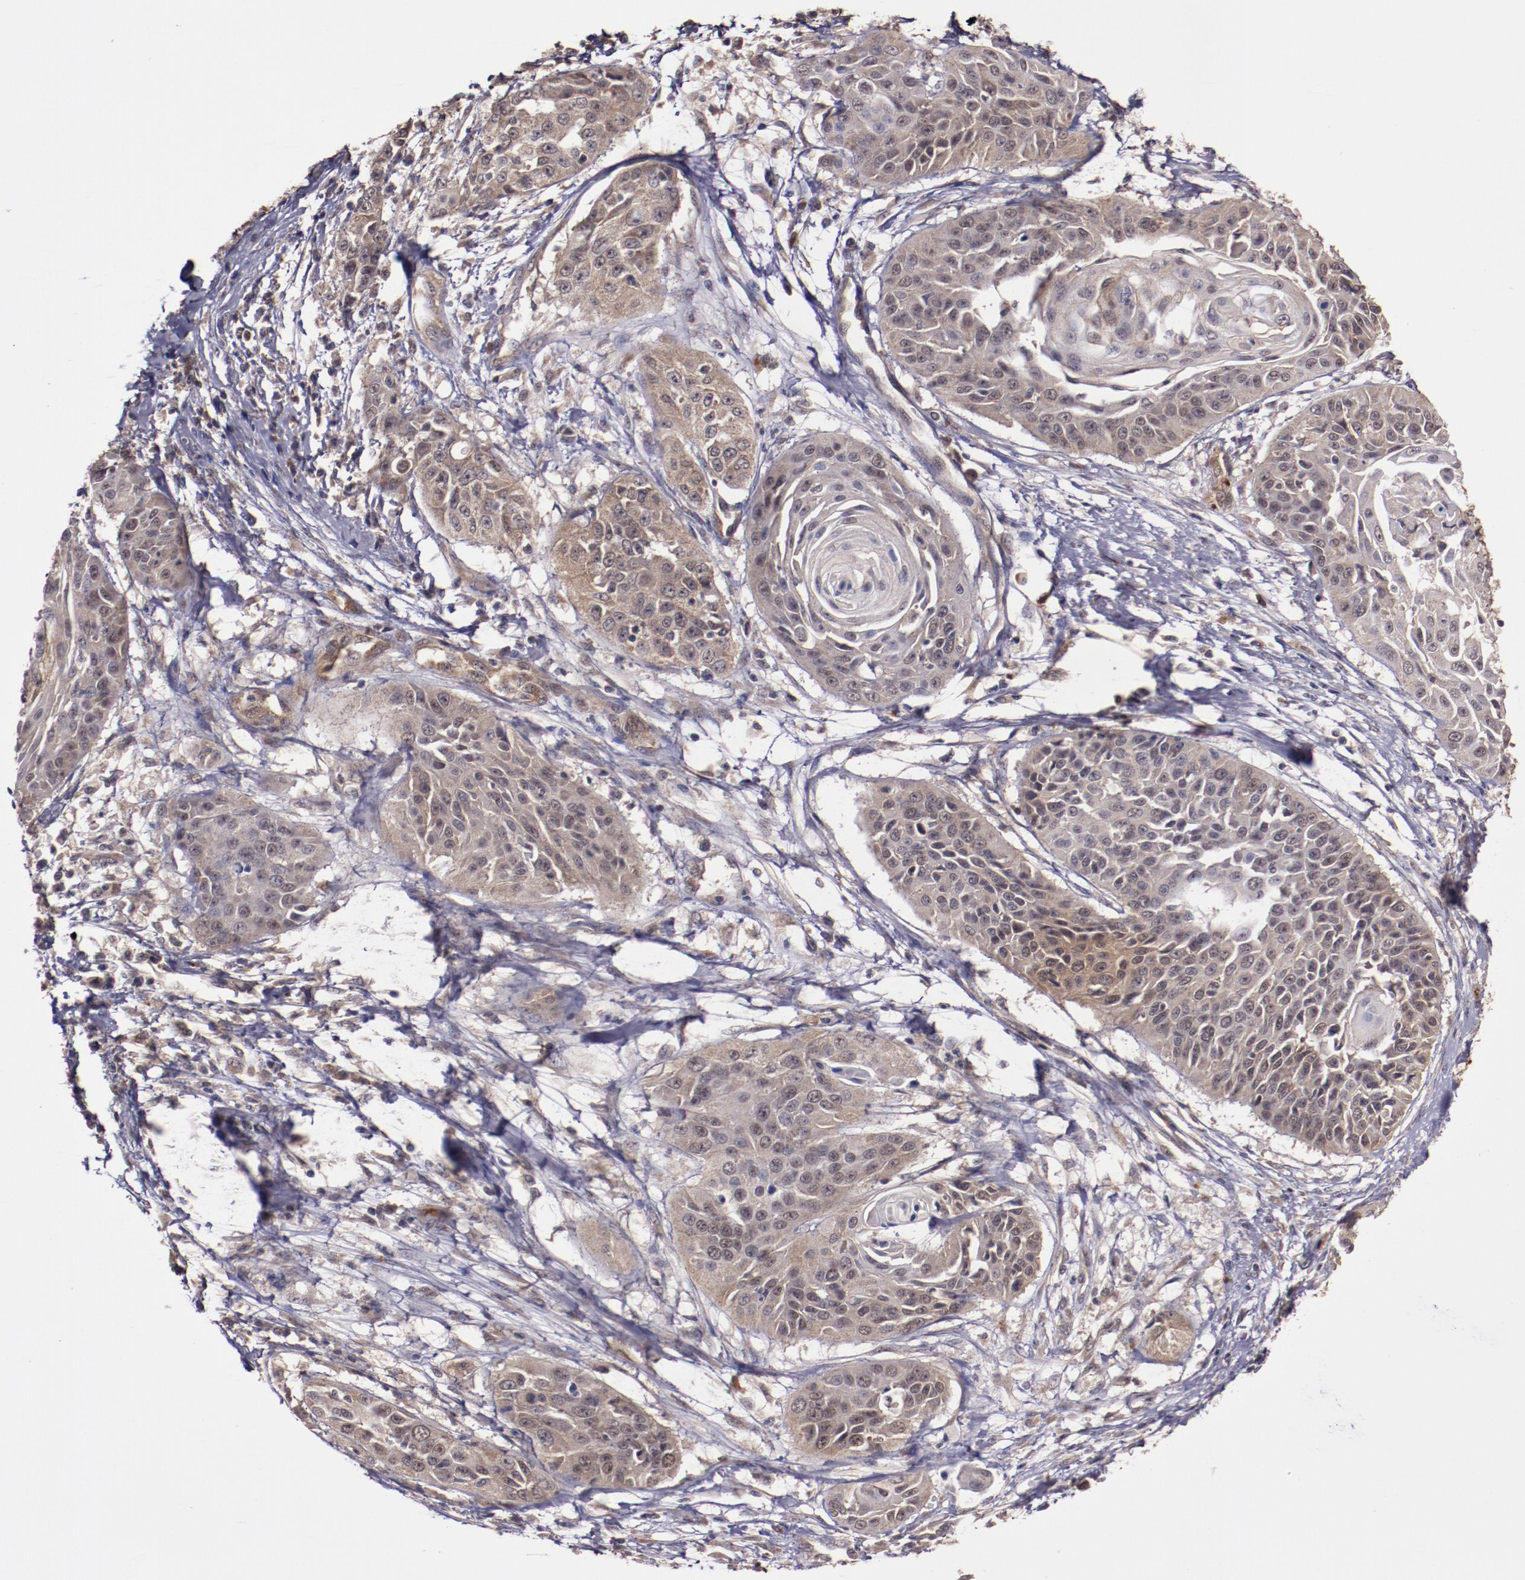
{"staining": {"intensity": "weak", "quantity": ">75%", "location": "cytoplasmic/membranous"}, "tissue": "cervical cancer", "cell_type": "Tumor cells", "image_type": "cancer", "snomed": [{"axis": "morphology", "description": "Squamous cell carcinoma, NOS"}, {"axis": "topography", "description": "Cervix"}], "caption": "Immunohistochemistry (IHC) image of cervical cancer stained for a protein (brown), which shows low levels of weak cytoplasmic/membranous positivity in about >75% of tumor cells.", "gene": "FTSJ1", "patient": {"sex": "female", "age": 64}}